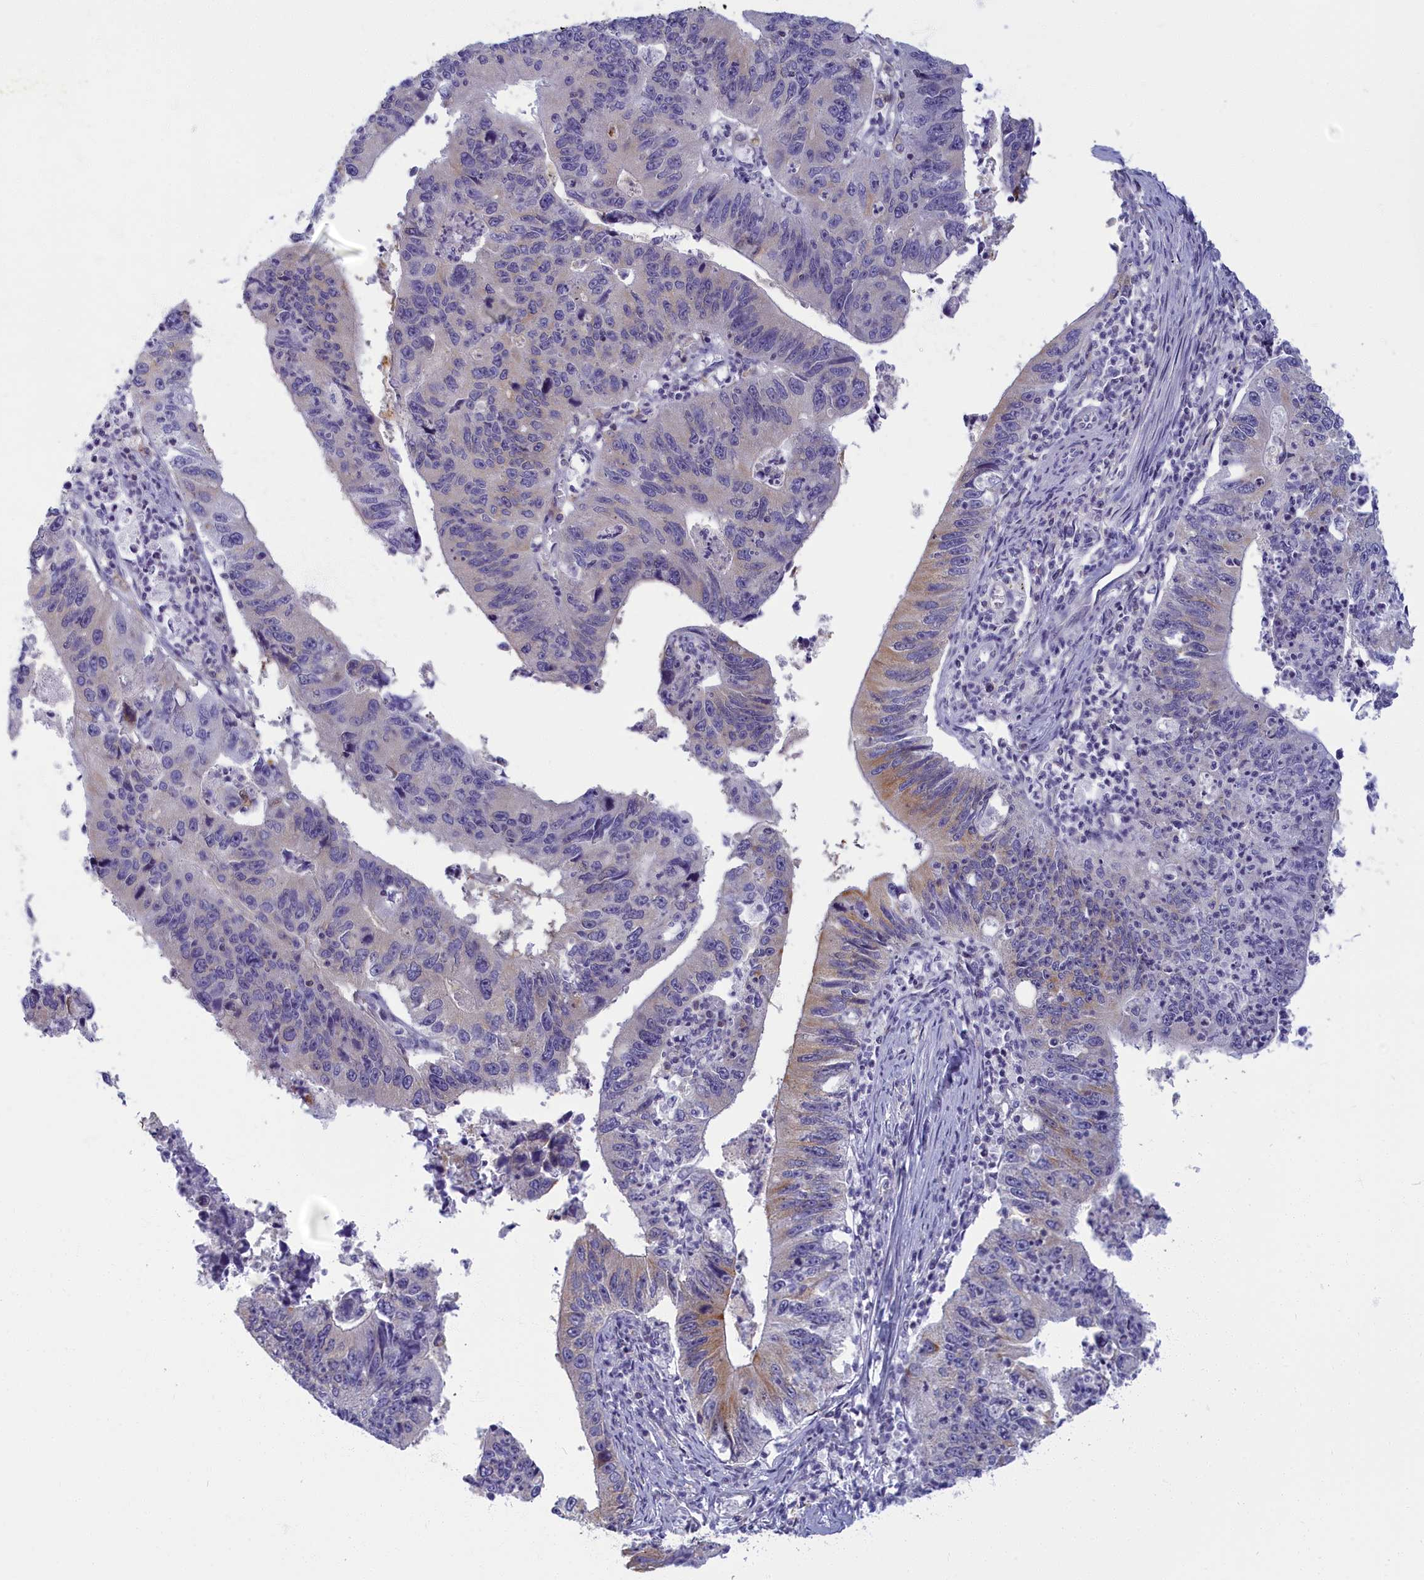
{"staining": {"intensity": "moderate", "quantity": "<25%", "location": "cytoplasmic/membranous"}, "tissue": "stomach cancer", "cell_type": "Tumor cells", "image_type": "cancer", "snomed": [{"axis": "morphology", "description": "Adenocarcinoma, NOS"}, {"axis": "topography", "description": "Stomach"}], "caption": "Protein analysis of stomach cancer (adenocarcinoma) tissue reveals moderate cytoplasmic/membranous expression in approximately <25% of tumor cells.", "gene": "NOL10", "patient": {"sex": "male", "age": 59}}